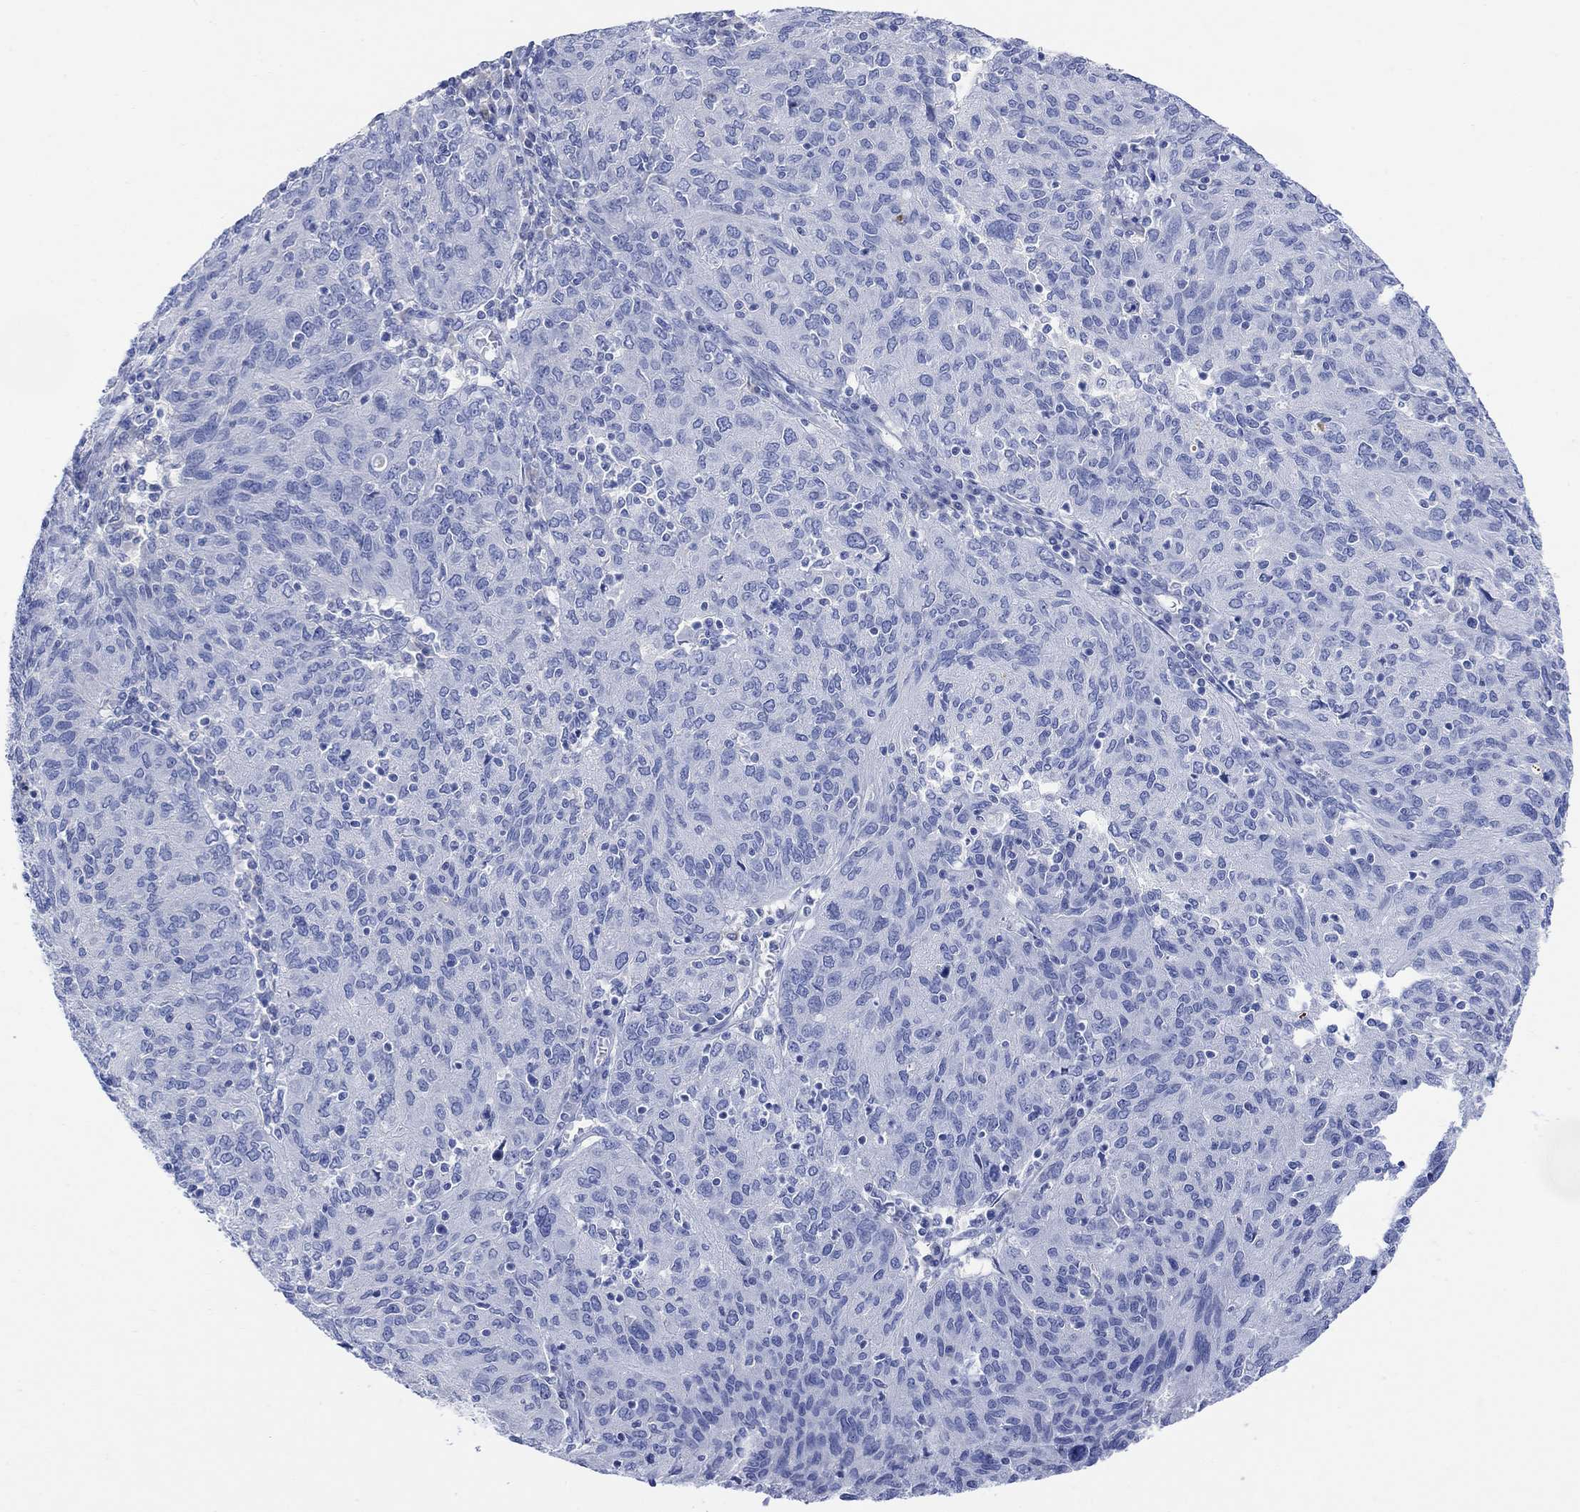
{"staining": {"intensity": "negative", "quantity": "none", "location": "none"}, "tissue": "ovarian cancer", "cell_type": "Tumor cells", "image_type": "cancer", "snomed": [{"axis": "morphology", "description": "Carcinoma, endometroid"}, {"axis": "topography", "description": "Ovary"}], "caption": "High magnification brightfield microscopy of ovarian cancer (endometroid carcinoma) stained with DAB (brown) and counterstained with hematoxylin (blue): tumor cells show no significant positivity. The staining was performed using DAB to visualize the protein expression in brown, while the nuclei were stained in blue with hematoxylin (Magnification: 20x).", "gene": "GNG13", "patient": {"sex": "female", "age": 50}}